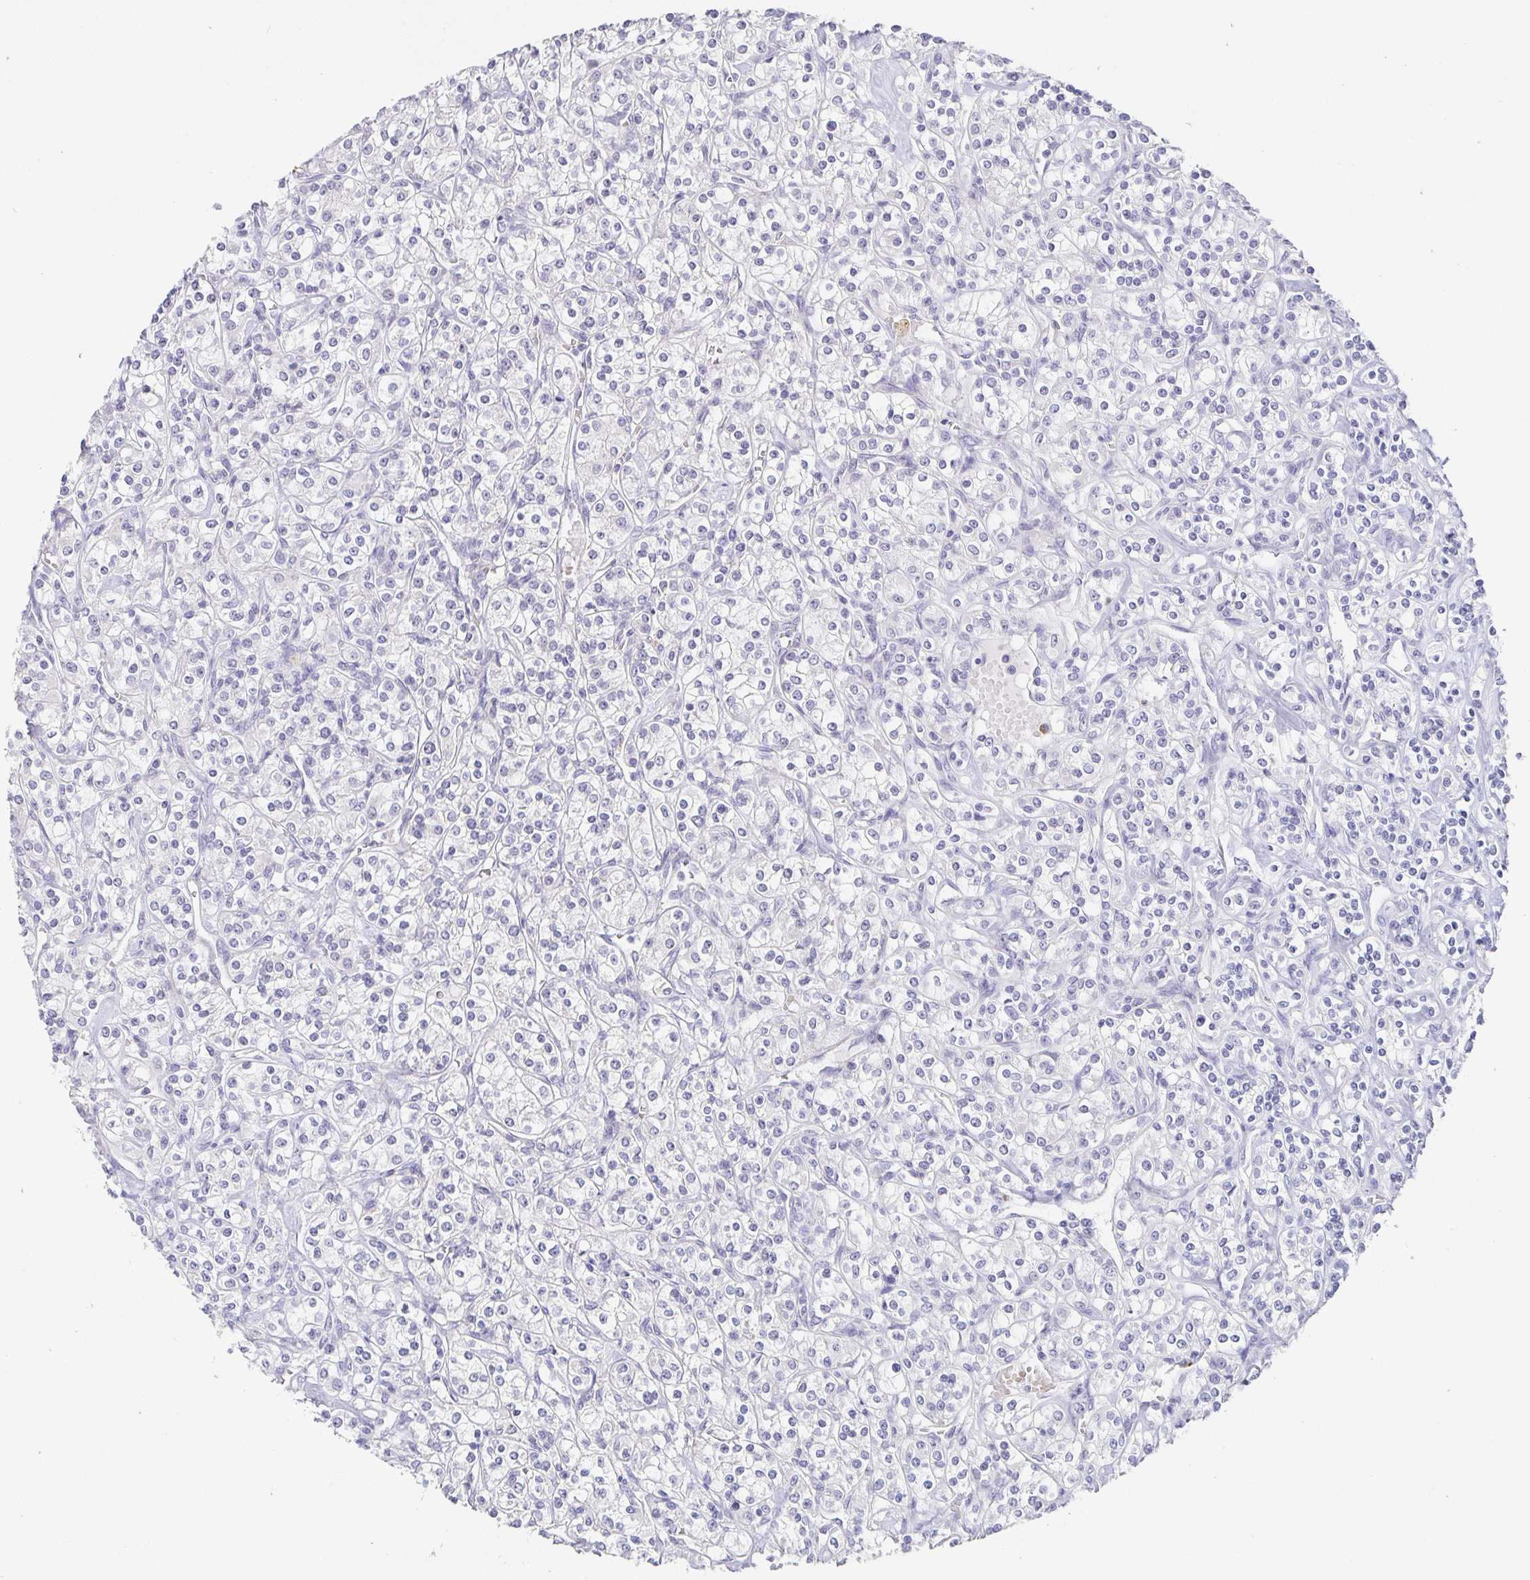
{"staining": {"intensity": "negative", "quantity": "none", "location": "none"}, "tissue": "renal cancer", "cell_type": "Tumor cells", "image_type": "cancer", "snomed": [{"axis": "morphology", "description": "Adenocarcinoma, NOS"}, {"axis": "topography", "description": "Kidney"}], "caption": "A high-resolution histopathology image shows immunohistochemistry staining of renal cancer (adenocarcinoma), which reveals no significant staining in tumor cells. (DAB IHC, high magnification).", "gene": "PDX1", "patient": {"sex": "male", "age": 77}}